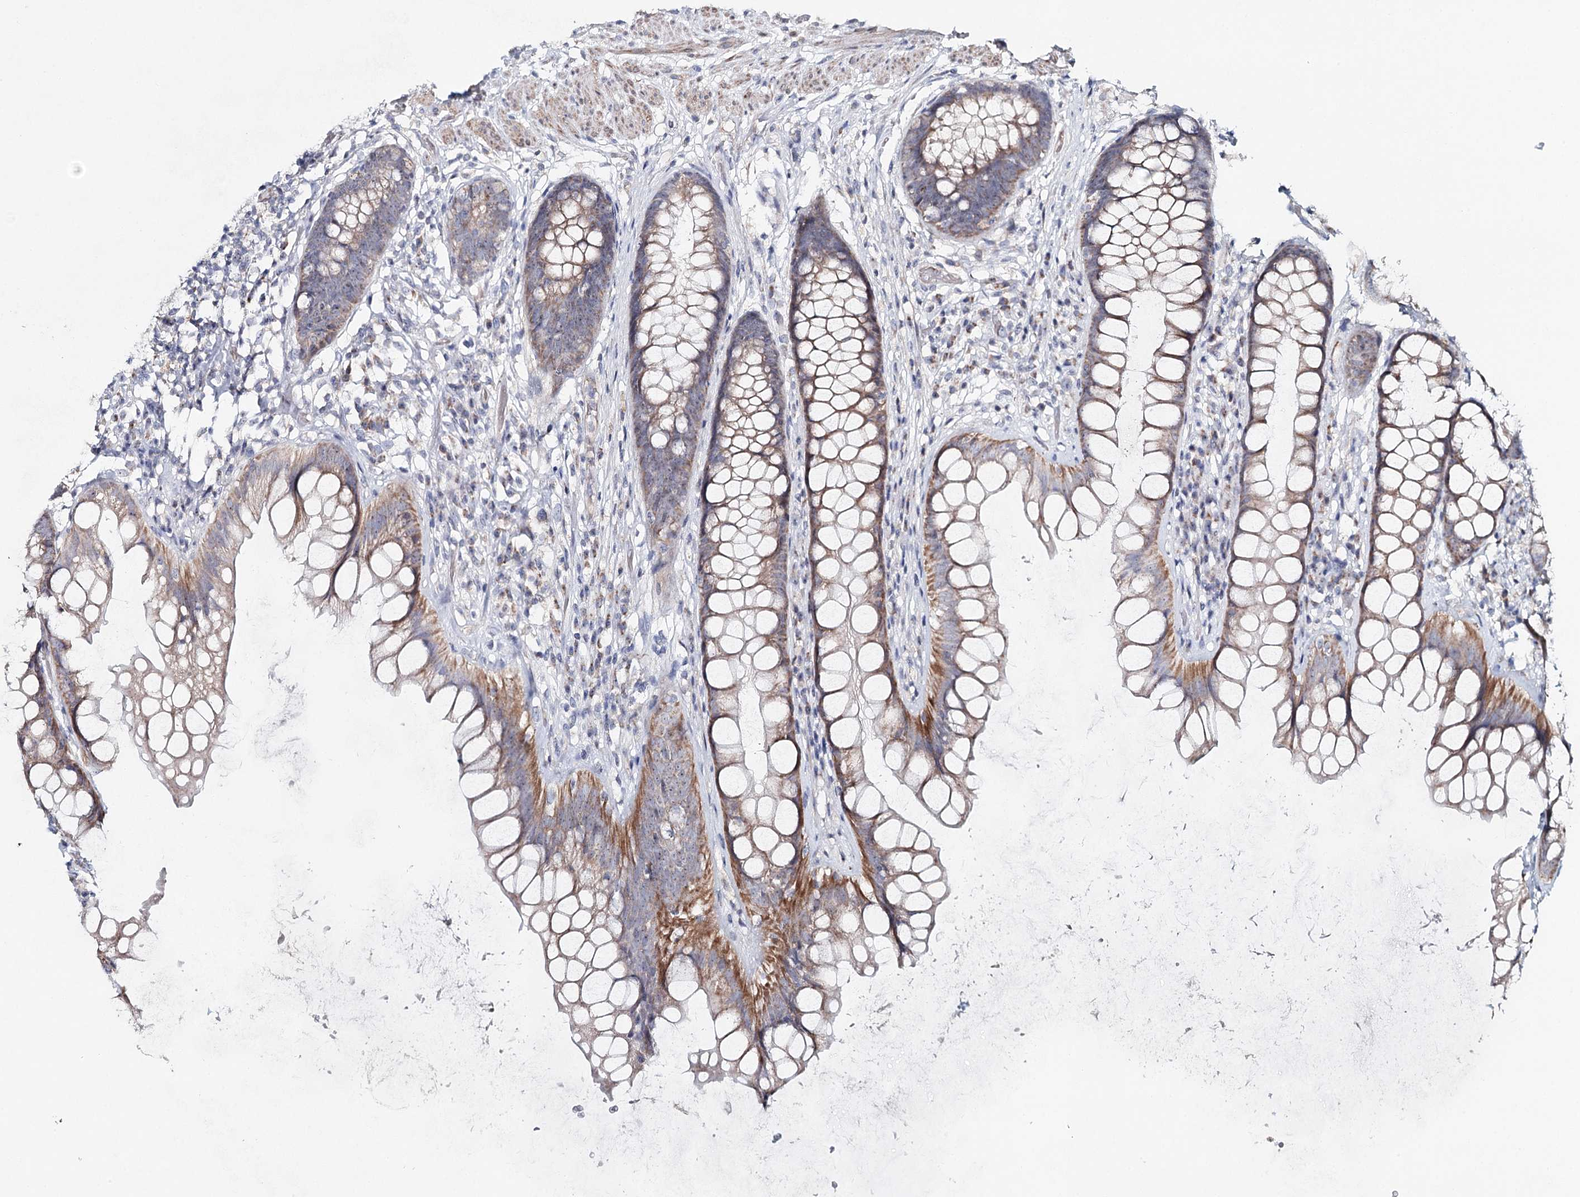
{"staining": {"intensity": "moderate", "quantity": ">75%", "location": "cytoplasmic/membranous"}, "tissue": "rectum", "cell_type": "Glandular cells", "image_type": "normal", "snomed": [{"axis": "morphology", "description": "Normal tissue, NOS"}, {"axis": "topography", "description": "Rectum"}], "caption": "Immunohistochemistry (IHC) of unremarkable rectum demonstrates medium levels of moderate cytoplasmic/membranous staining in approximately >75% of glandular cells. (IHC, brightfield microscopy, high magnification).", "gene": "RBM43", "patient": {"sex": "male", "age": 74}}